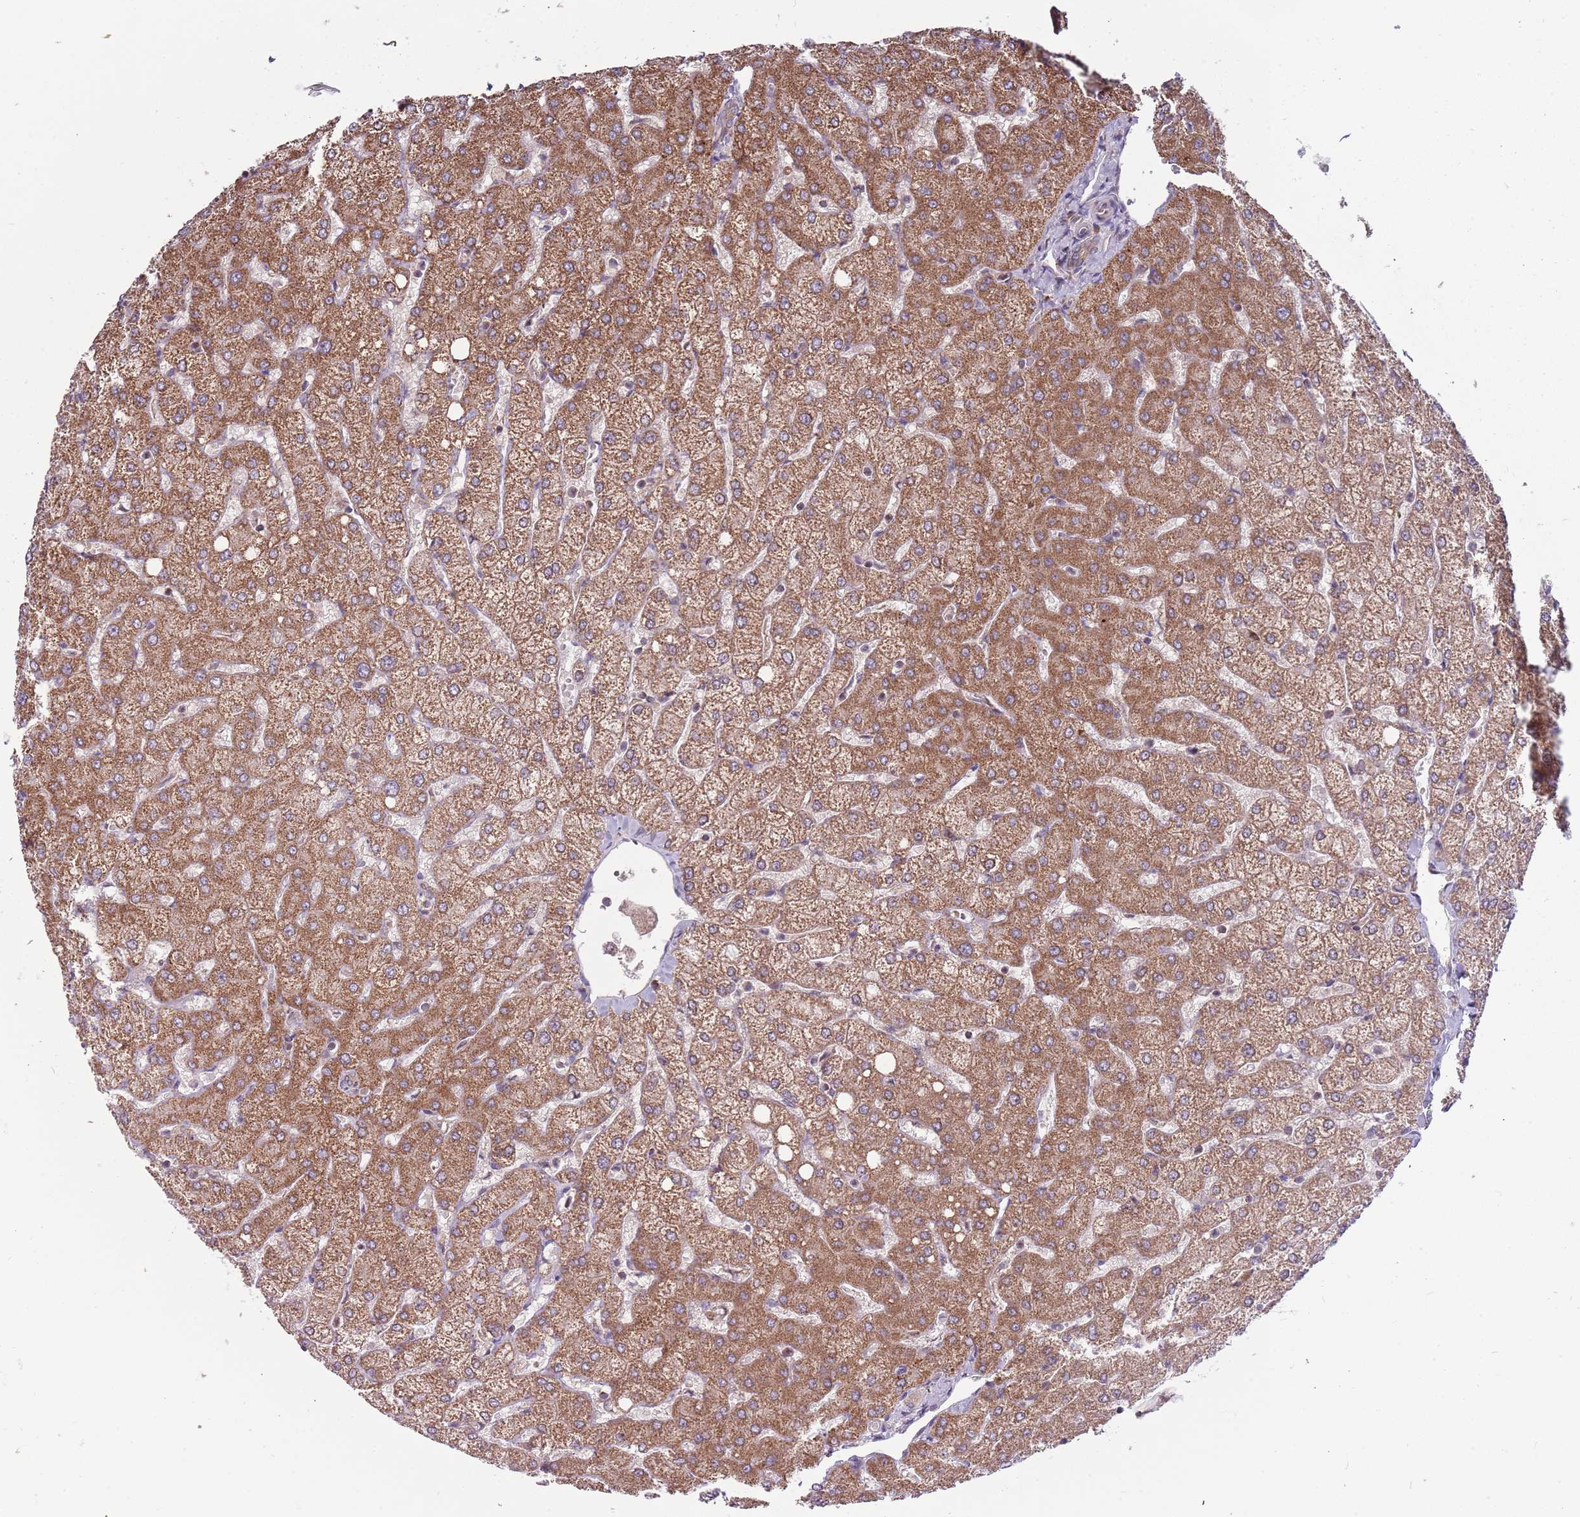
{"staining": {"intensity": "weak", "quantity": ">75%", "location": "cytoplasmic/membranous"}, "tissue": "liver", "cell_type": "Cholangiocytes", "image_type": "normal", "snomed": [{"axis": "morphology", "description": "Normal tissue, NOS"}, {"axis": "topography", "description": "Liver"}], "caption": "Immunohistochemistry (IHC) image of unremarkable human liver stained for a protein (brown), which shows low levels of weak cytoplasmic/membranous expression in about >75% of cholangiocytes.", "gene": "RNF181", "patient": {"sex": "female", "age": 54}}